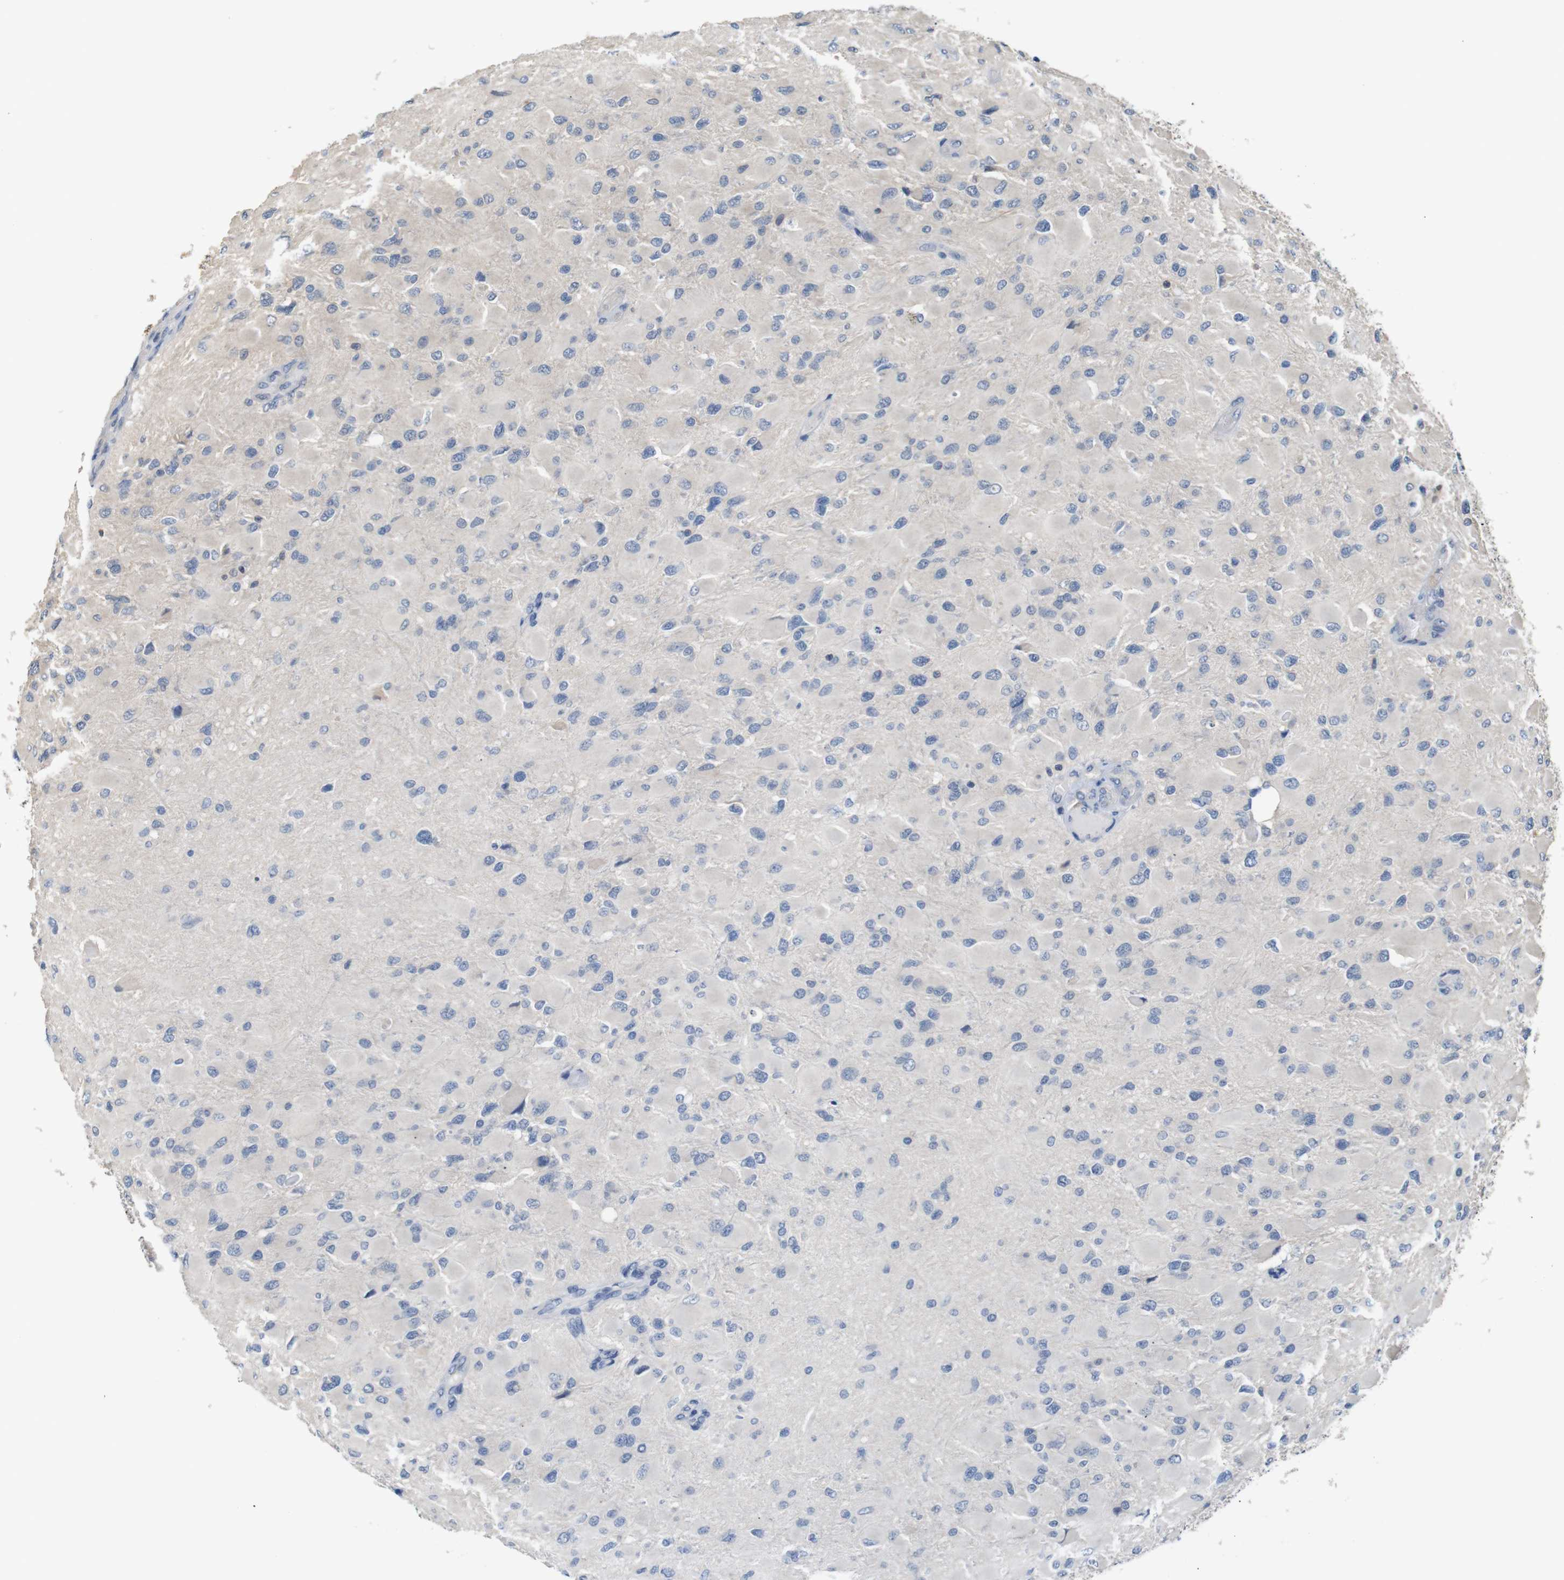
{"staining": {"intensity": "negative", "quantity": "none", "location": "none"}, "tissue": "glioma", "cell_type": "Tumor cells", "image_type": "cancer", "snomed": [{"axis": "morphology", "description": "Glioma, malignant, High grade"}, {"axis": "topography", "description": "Cerebral cortex"}], "caption": "Malignant glioma (high-grade) stained for a protein using immunohistochemistry (IHC) reveals no positivity tumor cells.", "gene": "SFN", "patient": {"sex": "female", "age": 36}}